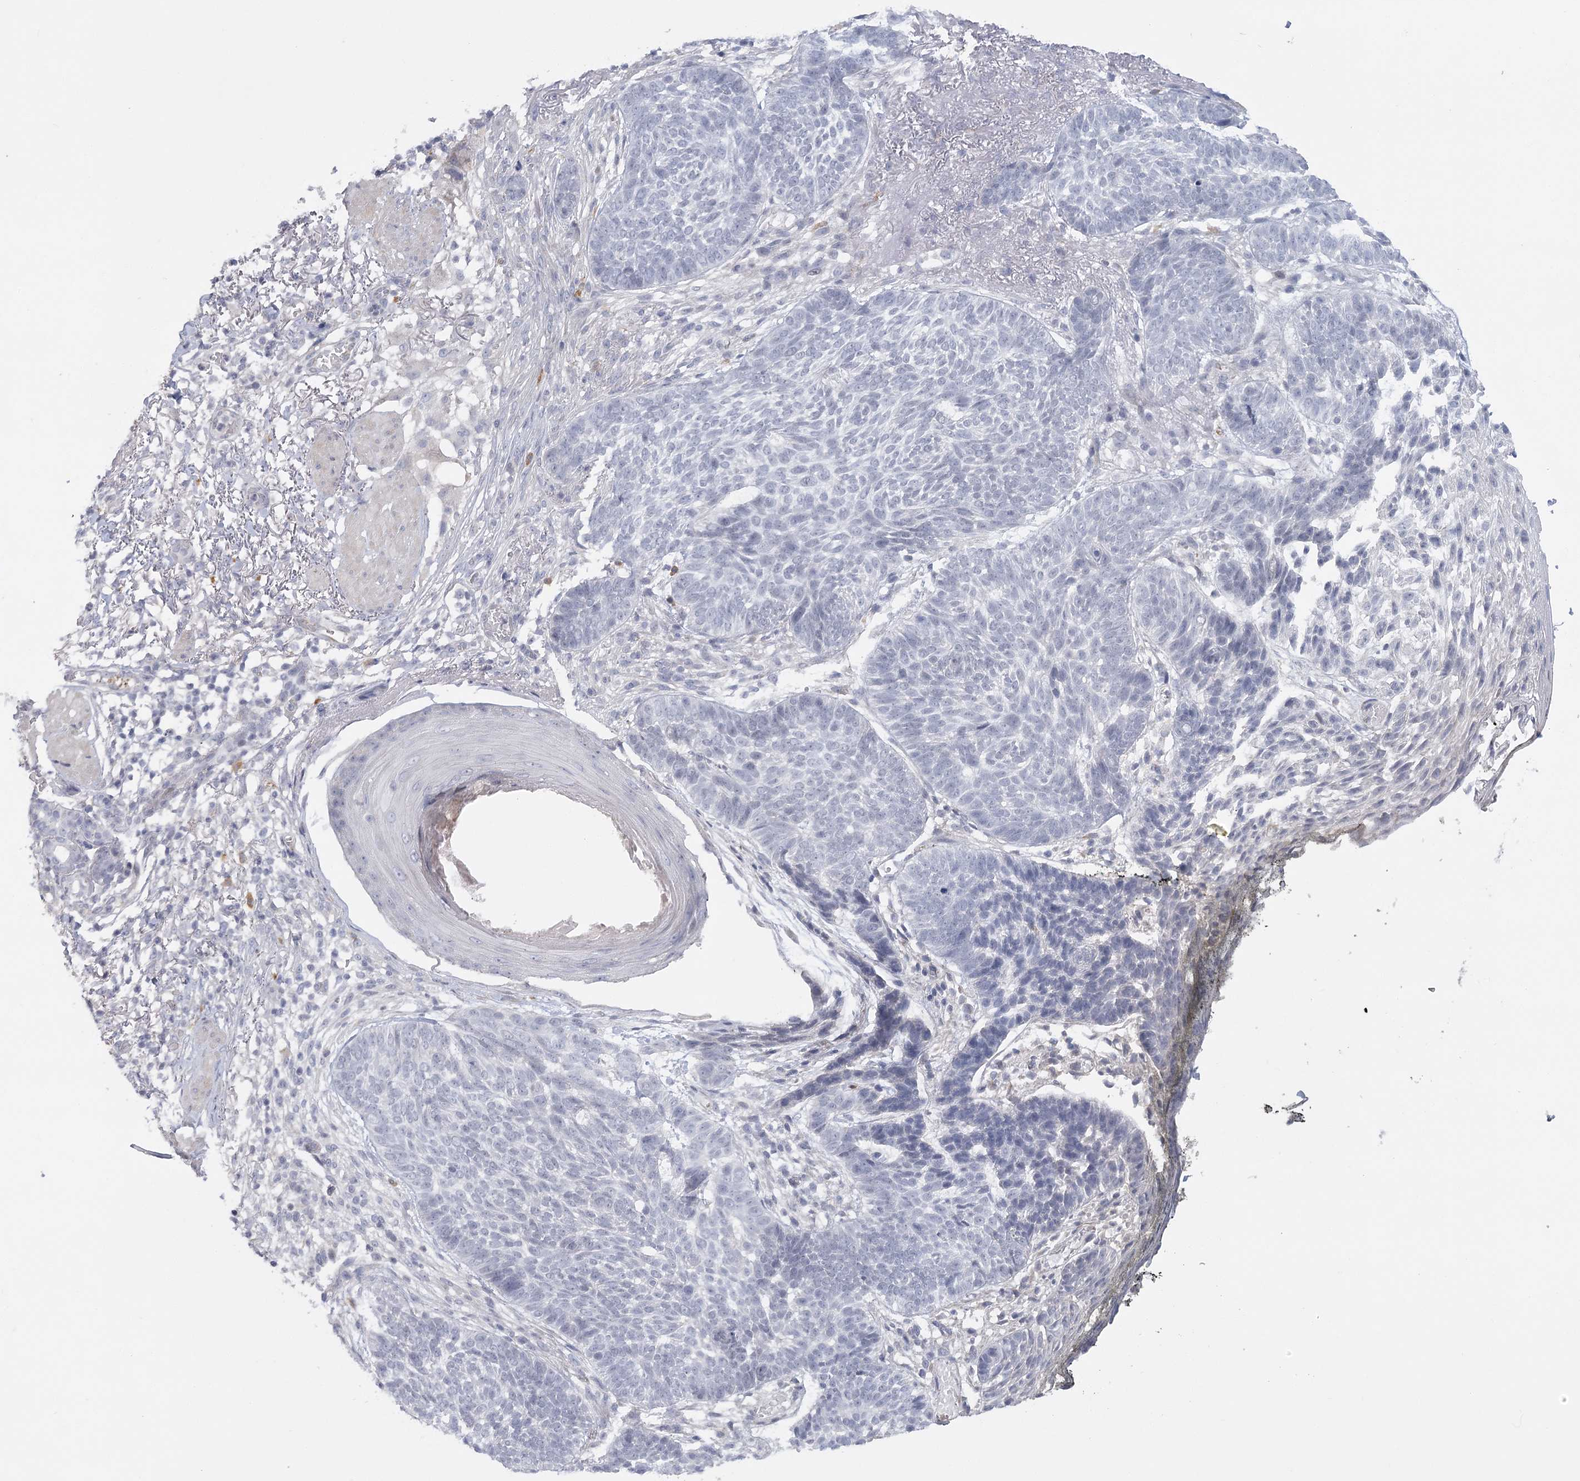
{"staining": {"intensity": "negative", "quantity": "none", "location": "none"}, "tissue": "skin cancer", "cell_type": "Tumor cells", "image_type": "cancer", "snomed": [{"axis": "morphology", "description": "Normal tissue, NOS"}, {"axis": "morphology", "description": "Basal cell carcinoma"}, {"axis": "topography", "description": "Skin"}], "caption": "This is a photomicrograph of immunohistochemistry (IHC) staining of basal cell carcinoma (skin), which shows no staining in tumor cells.", "gene": "FAM76B", "patient": {"sex": "male", "age": 64}}